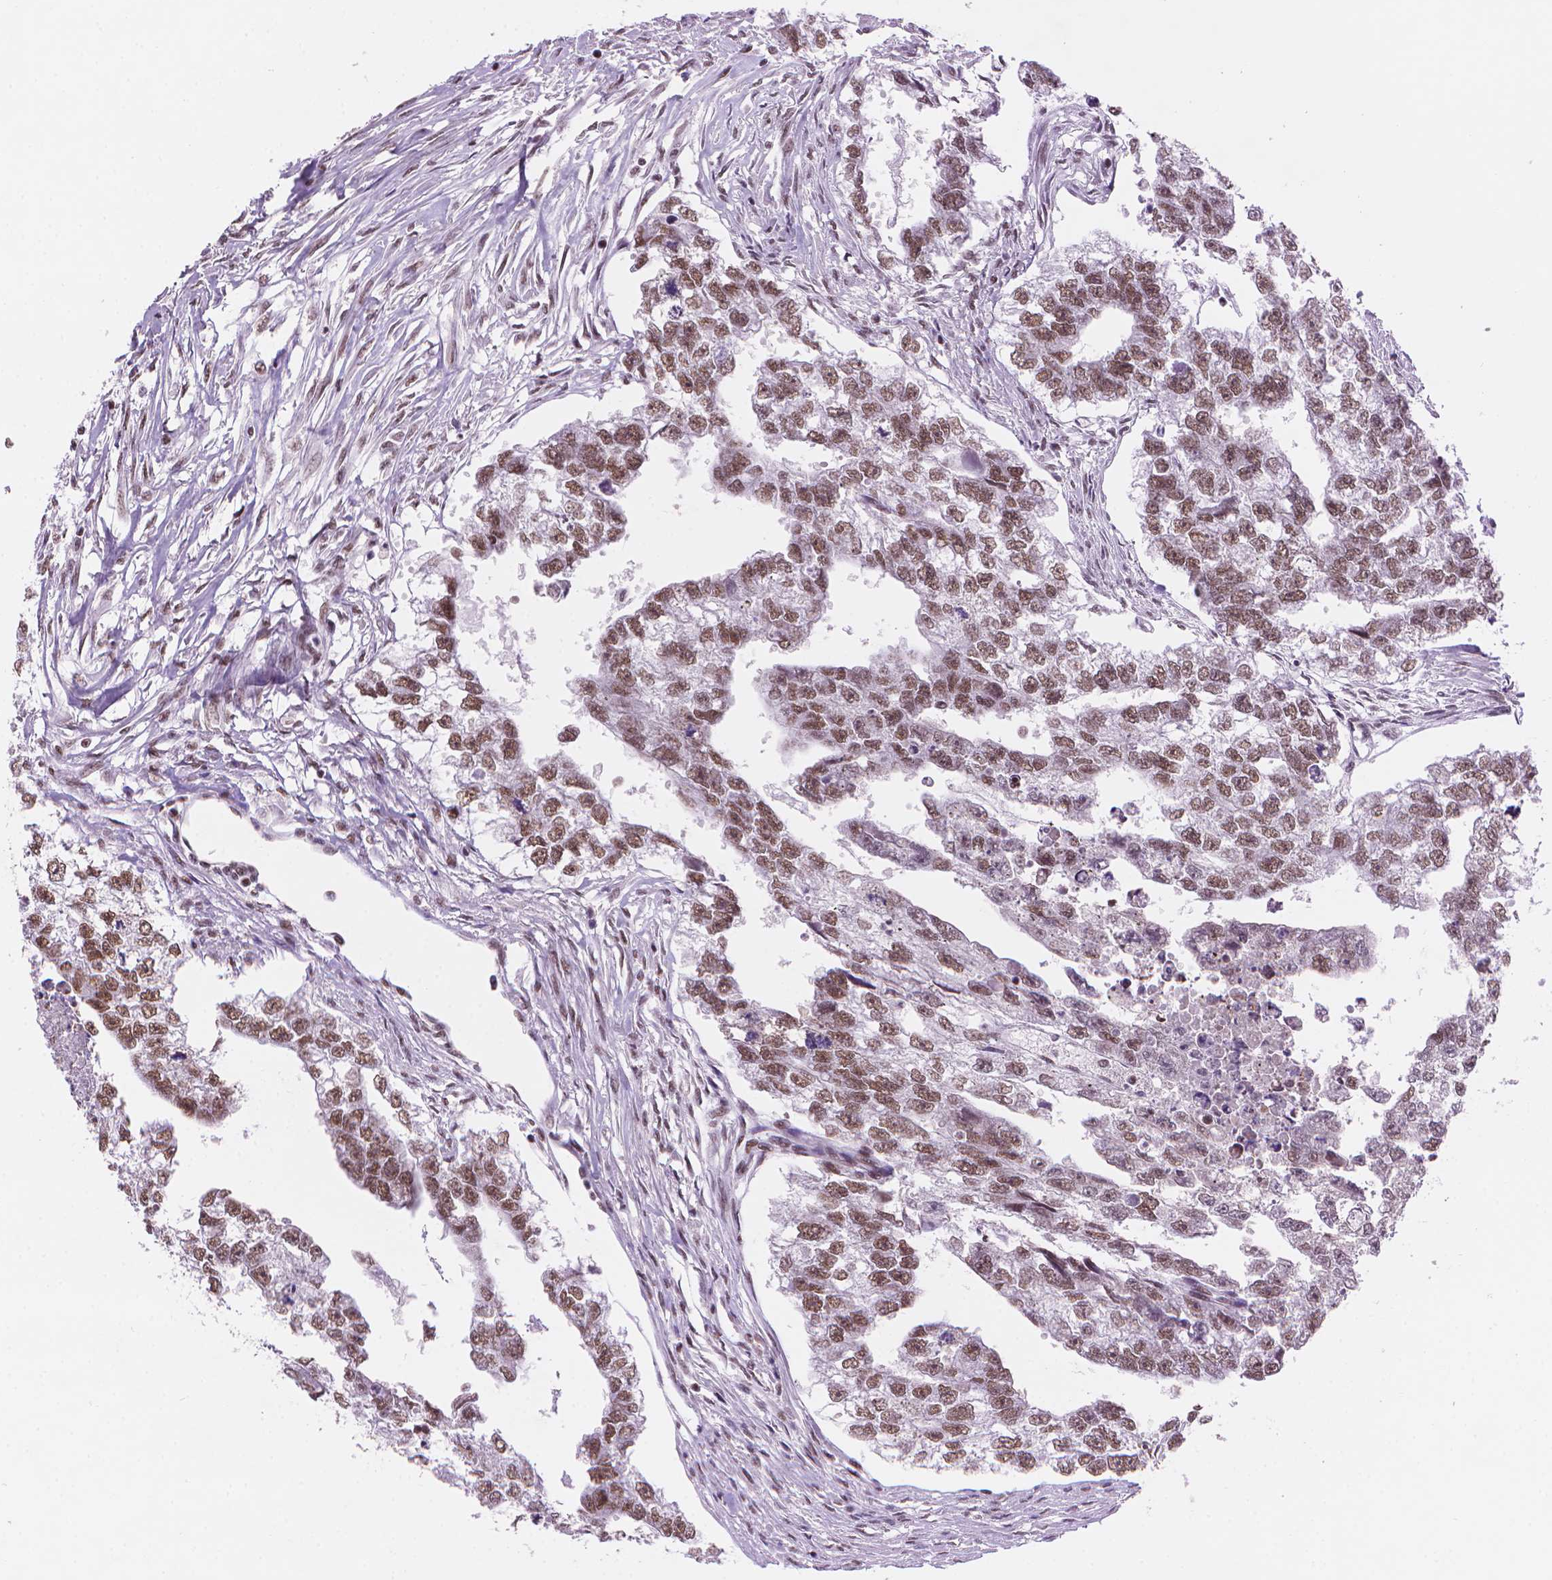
{"staining": {"intensity": "moderate", "quantity": ">75%", "location": "nuclear"}, "tissue": "testis cancer", "cell_type": "Tumor cells", "image_type": "cancer", "snomed": [{"axis": "morphology", "description": "Carcinoma, Embryonal, NOS"}, {"axis": "morphology", "description": "Teratoma, malignant, NOS"}, {"axis": "topography", "description": "Testis"}], "caption": "Brown immunohistochemical staining in testis malignant teratoma demonstrates moderate nuclear staining in about >75% of tumor cells. (brown staining indicates protein expression, while blue staining denotes nuclei).", "gene": "RPA4", "patient": {"sex": "male", "age": 44}}